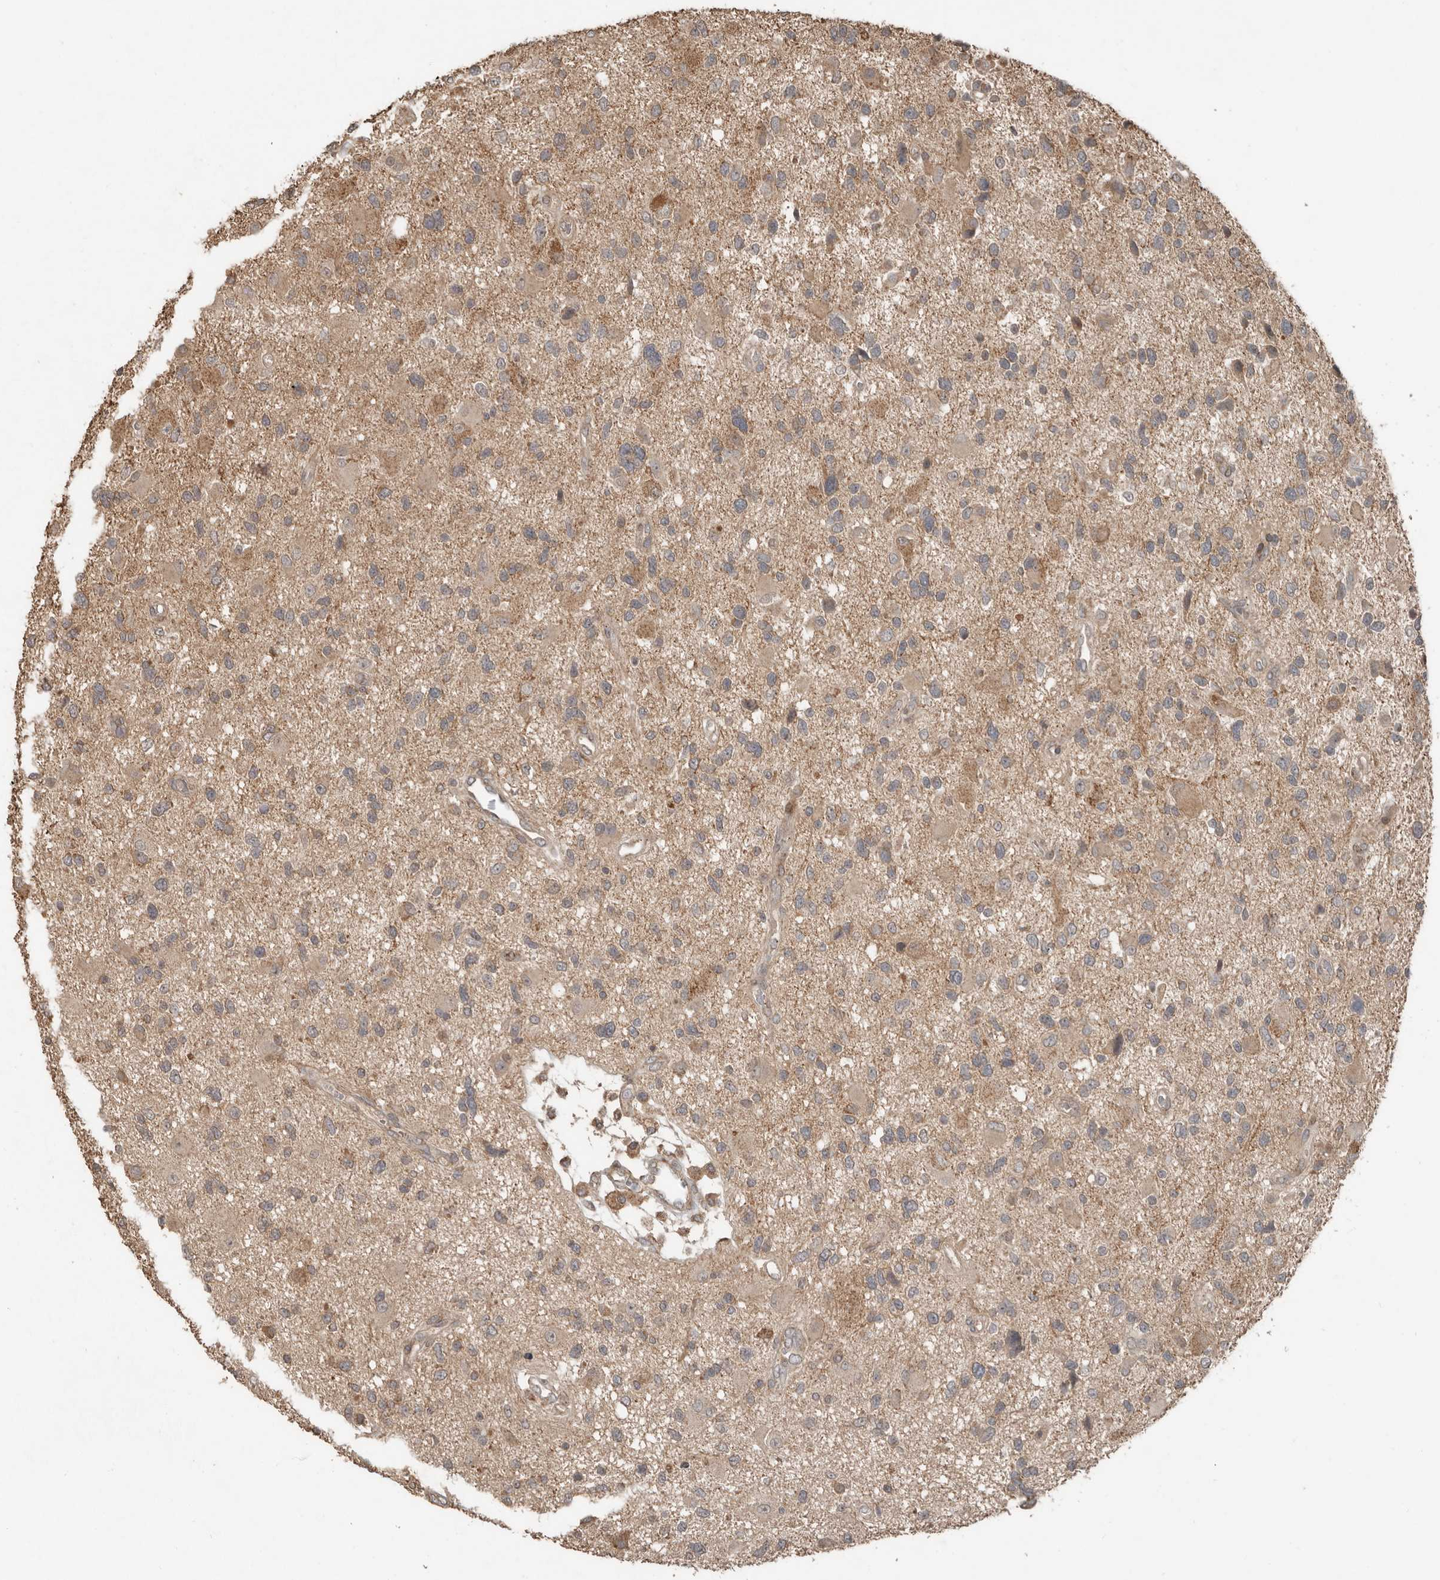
{"staining": {"intensity": "weak", "quantity": ">75%", "location": "cytoplasmic/membranous"}, "tissue": "glioma", "cell_type": "Tumor cells", "image_type": "cancer", "snomed": [{"axis": "morphology", "description": "Glioma, malignant, High grade"}, {"axis": "topography", "description": "Brain"}], "caption": "Glioma stained with a protein marker reveals weak staining in tumor cells.", "gene": "SLC6A7", "patient": {"sex": "male", "age": 33}}